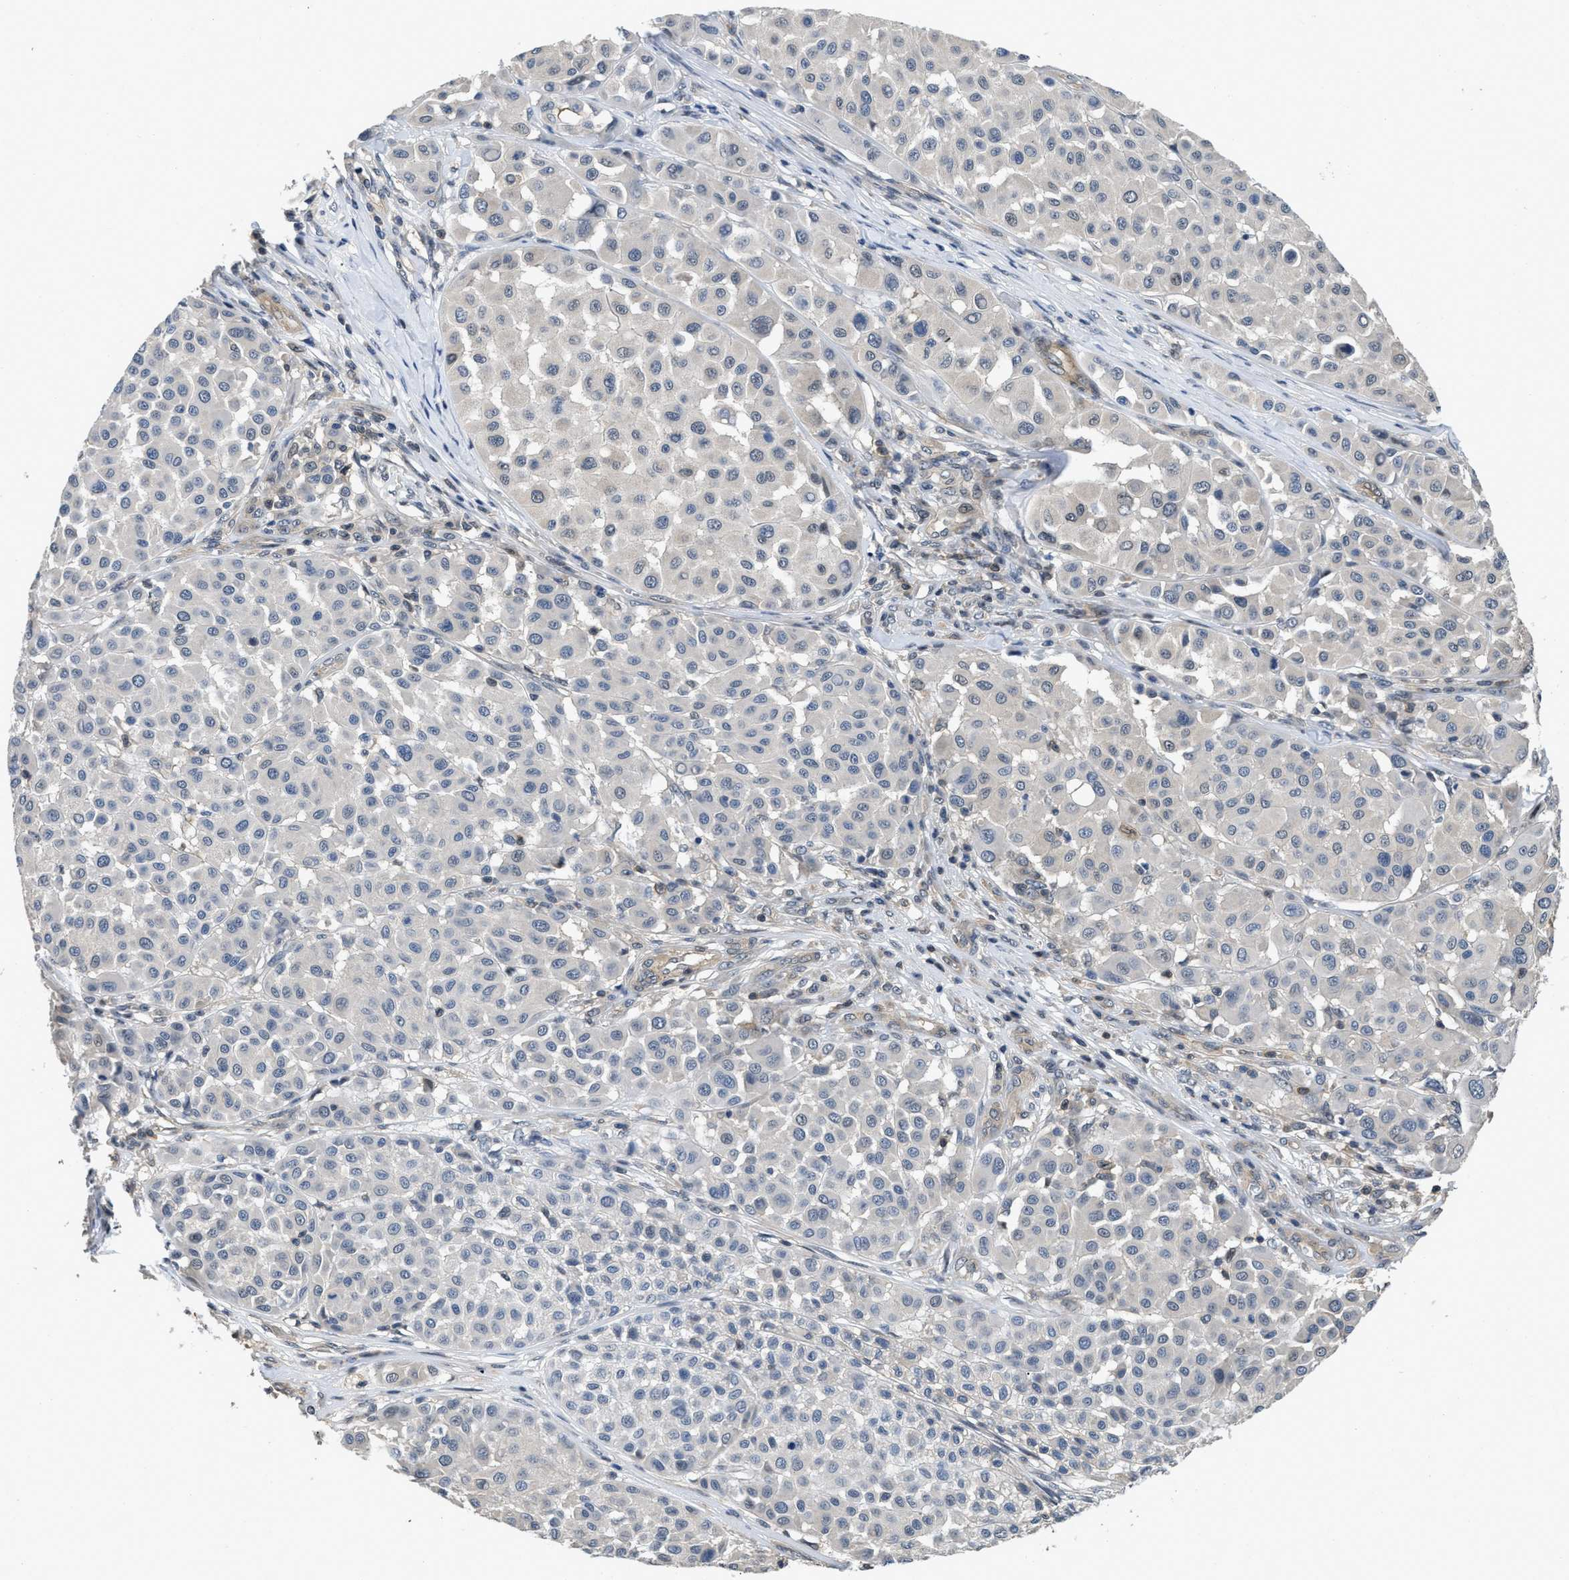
{"staining": {"intensity": "negative", "quantity": "none", "location": "none"}, "tissue": "melanoma", "cell_type": "Tumor cells", "image_type": "cancer", "snomed": [{"axis": "morphology", "description": "Malignant melanoma, Metastatic site"}, {"axis": "topography", "description": "Soft tissue"}], "caption": "A high-resolution photomicrograph shows immunohistochemistry (IHC) staining of malignant melanoma (metastatic site), which demonstrates no significant staining in tumor cells.", "gene": "TES", "patient": {"sex": "male", "age": 41}}